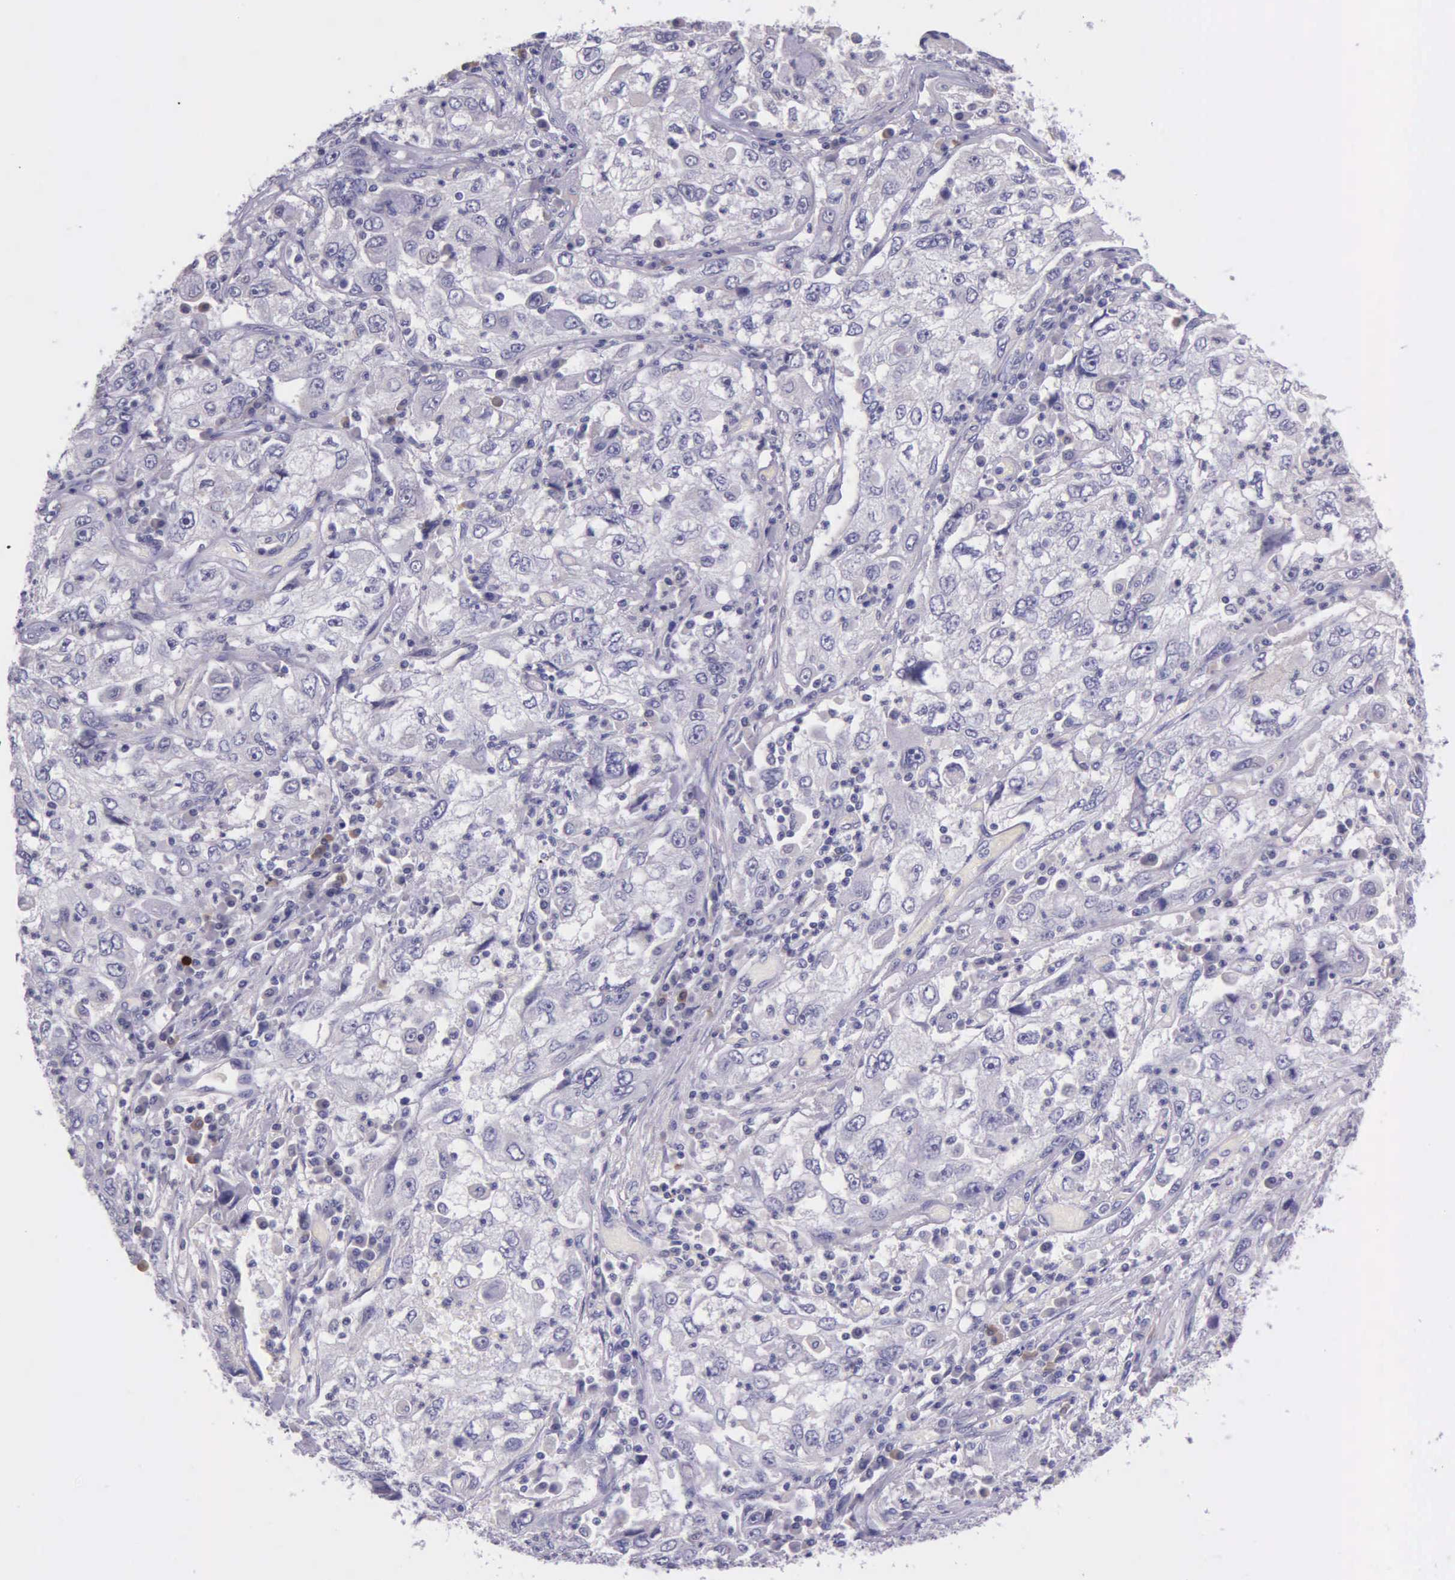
{"staining": {"intensity": "negative", "quantity": "none", "location": "none"}, "tissue": "cervical cancer", "cell_type": "Tumor cells", "image_type": "cancer", "snomed": [{"axis": "morphology", "description": "Squamous cell carcinoma, NOS"}, {"axis": "topography", "description": "Cervix"}], "caption": "Immunohistochemistry (IHC) photomicrograph of neoplastic tissue: cervical cancer (squamous cell carcinoma) stained with DAB reveals no significant protein expression in tumor cells.", "gene": "THSD7A", "patient": {"sex": "female", "age": 36}}